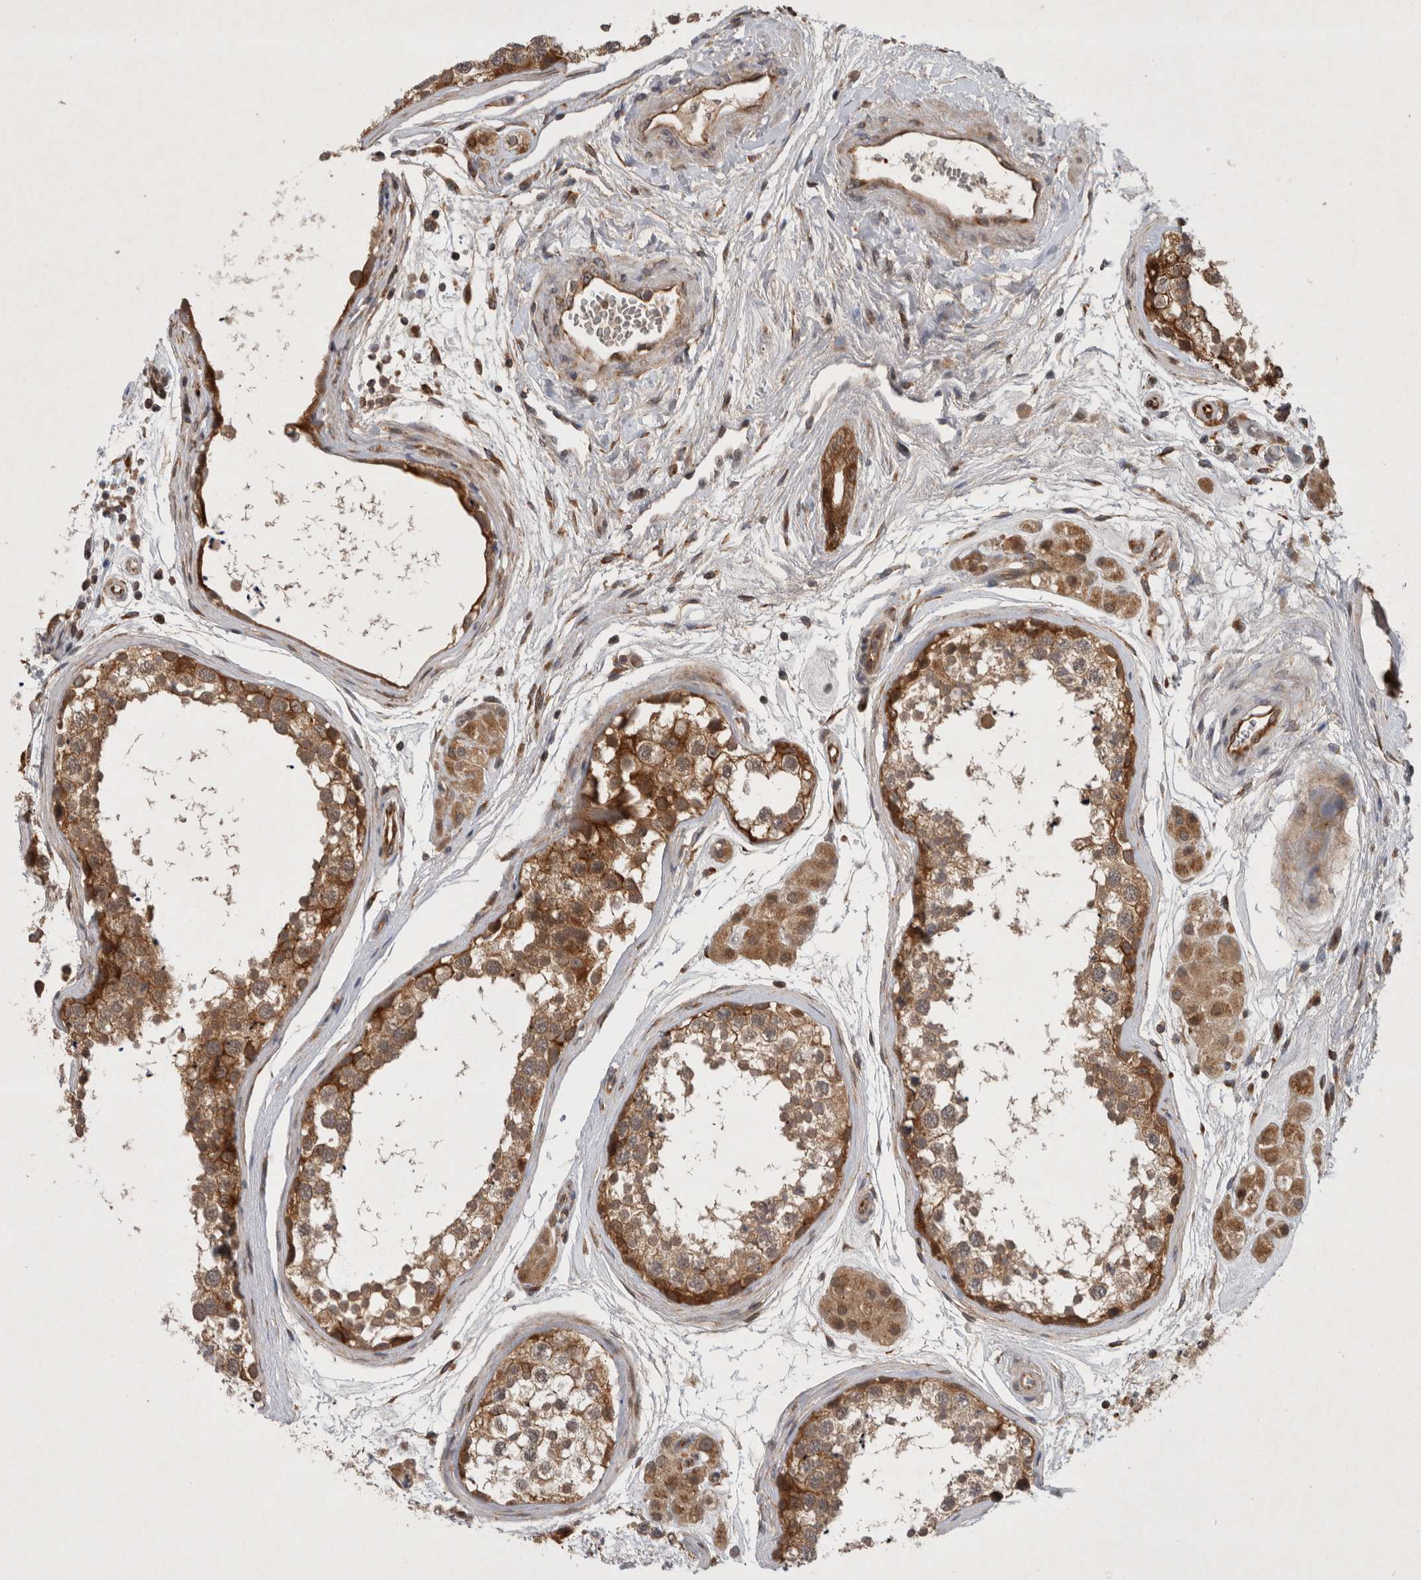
{"staining": {"intensity": "moderate", "quantity": ">75%", "location": "cytoplasmic/membranous"}, "tissue": "testis", "cell_type": "Cells in seminiferous ducts", "image_type": "normal", "snomed": [{"axis": "morphology", "description": "Normal tissue, NOS"}, {"axis": "topography", "description": "Testis"}], "caption": "Protein analysis of unremarkable testis shows moderate cytoplasmic/membranous staining in about >75% of cells in seminiferous ducts. The staining was performed using DAB, with brown indicating positive protein expression. Nuclei are stained blue with hematoxylin.", "gene": "PDCD2", "patient": {"sex": "male", "age": 56}}